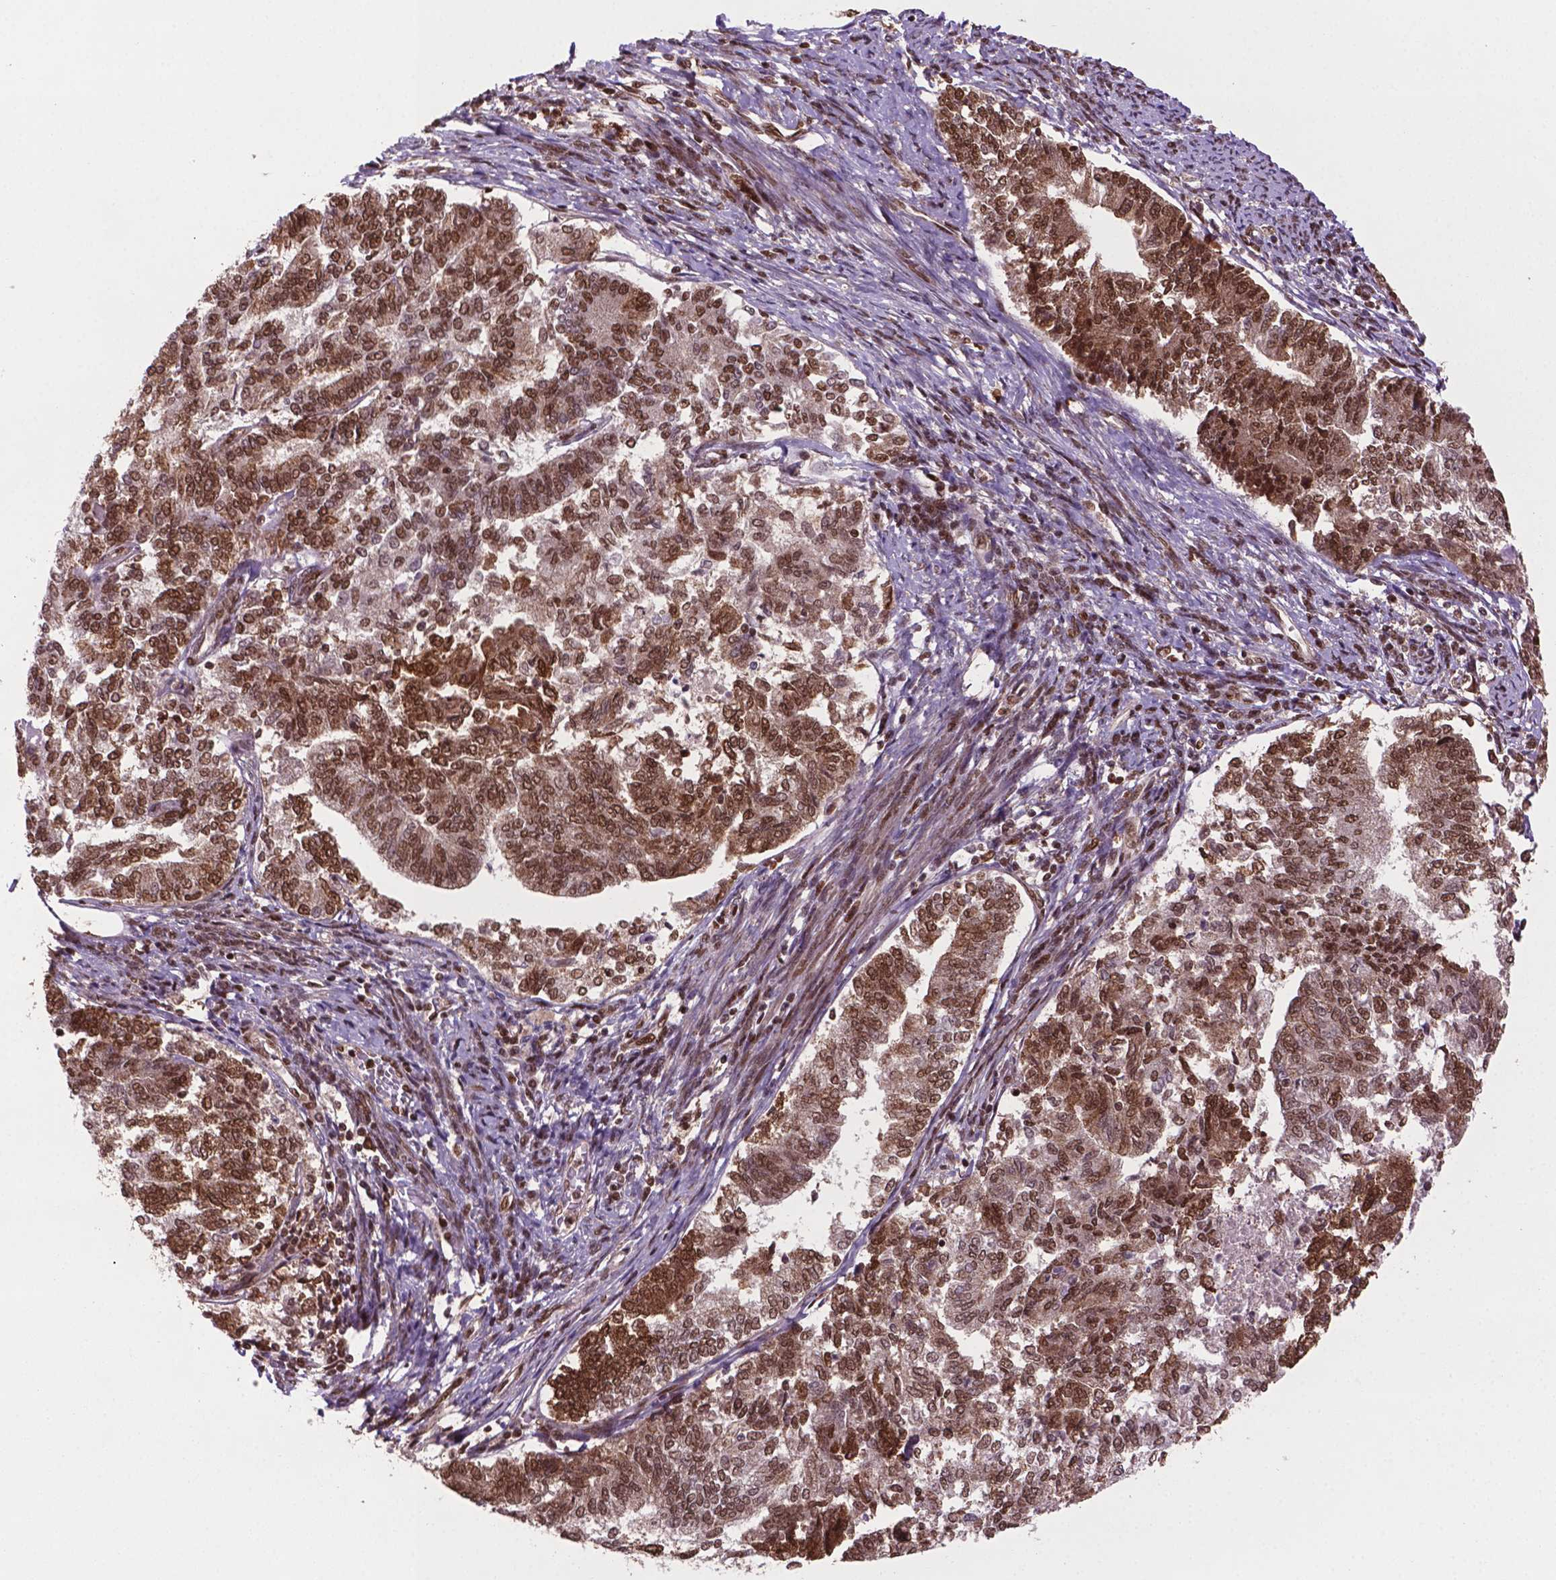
{"staining": {"intensity": "strong", "quantity": ">75%", "location": "nuclear"}, "tissue": "endometrial cancer", "cell_type": "Tumor cells", "image_type": "cancer", "snomed": [{"axis": "morphology", "description": "Adenocarcinoma, NOS"}, {"axis": "topography", "description": "Endometrium"}], "caption": "Protein staining by immunohistochemistry demonstrates strong nuclear expression in about >75% of tumor cells in endometrial cancer (adenocarcinoma).", "gene": "SIRT6", "patient": {"sex": "female", "age": 65}}